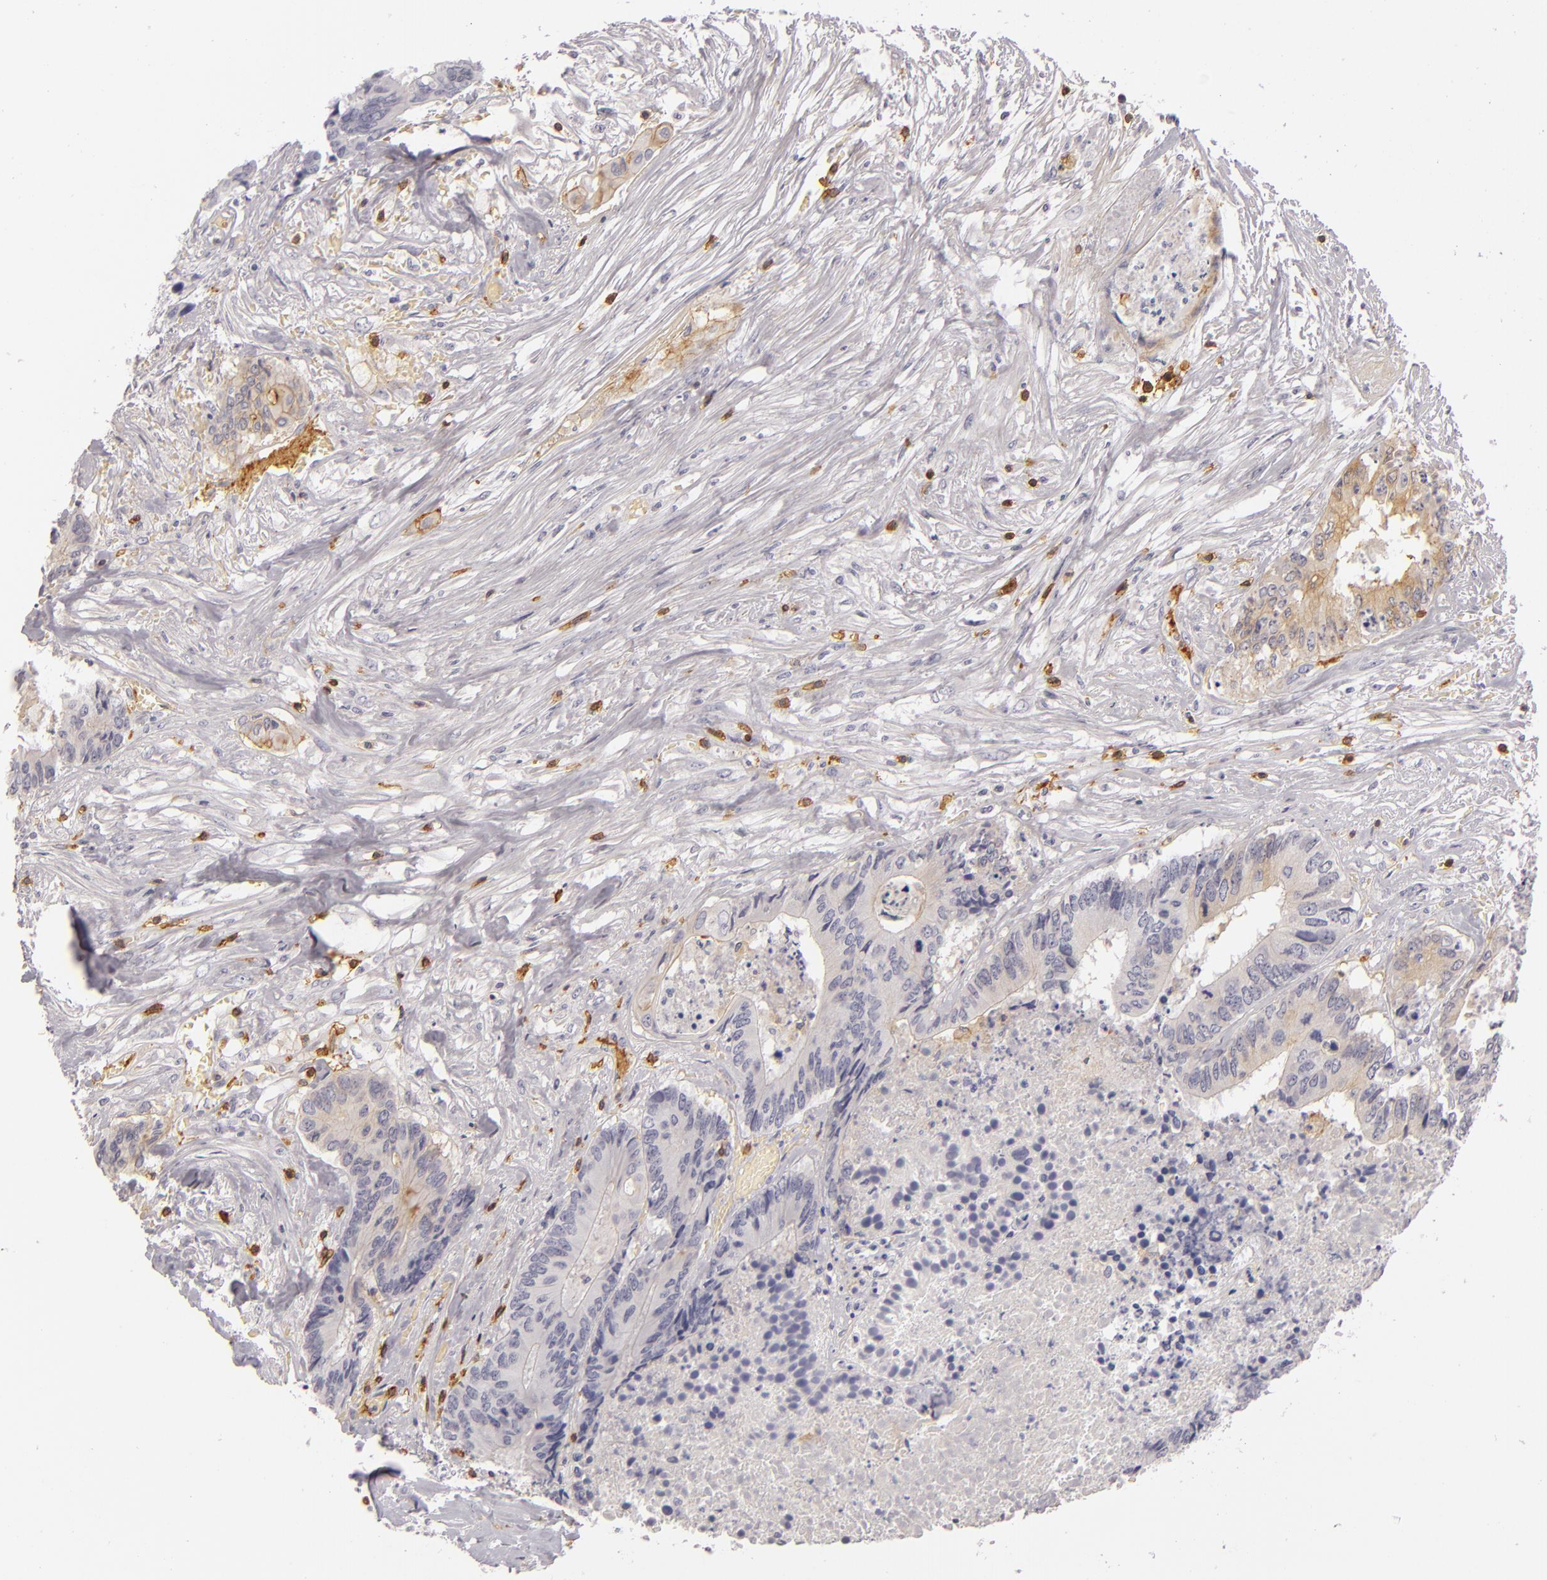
{"staining": {"intensity": "negative", "quantity": "none", "location": "none"}, "tissue": "colorectal cancer", "cell_type": "Tumor cells", "image_type": "cancer", "snomed": [{"axis": "morphology", "description": "Adenocarcinoma, NOS"}, {"axis": "topography", "description": "Rectum"}], "caption": "Human colorectal adenocarcinoma stained for a protein using IHC shows no positivity in tumor cells.", "gene": "LAT", "patient": {"sex": "male", "age": 55}}